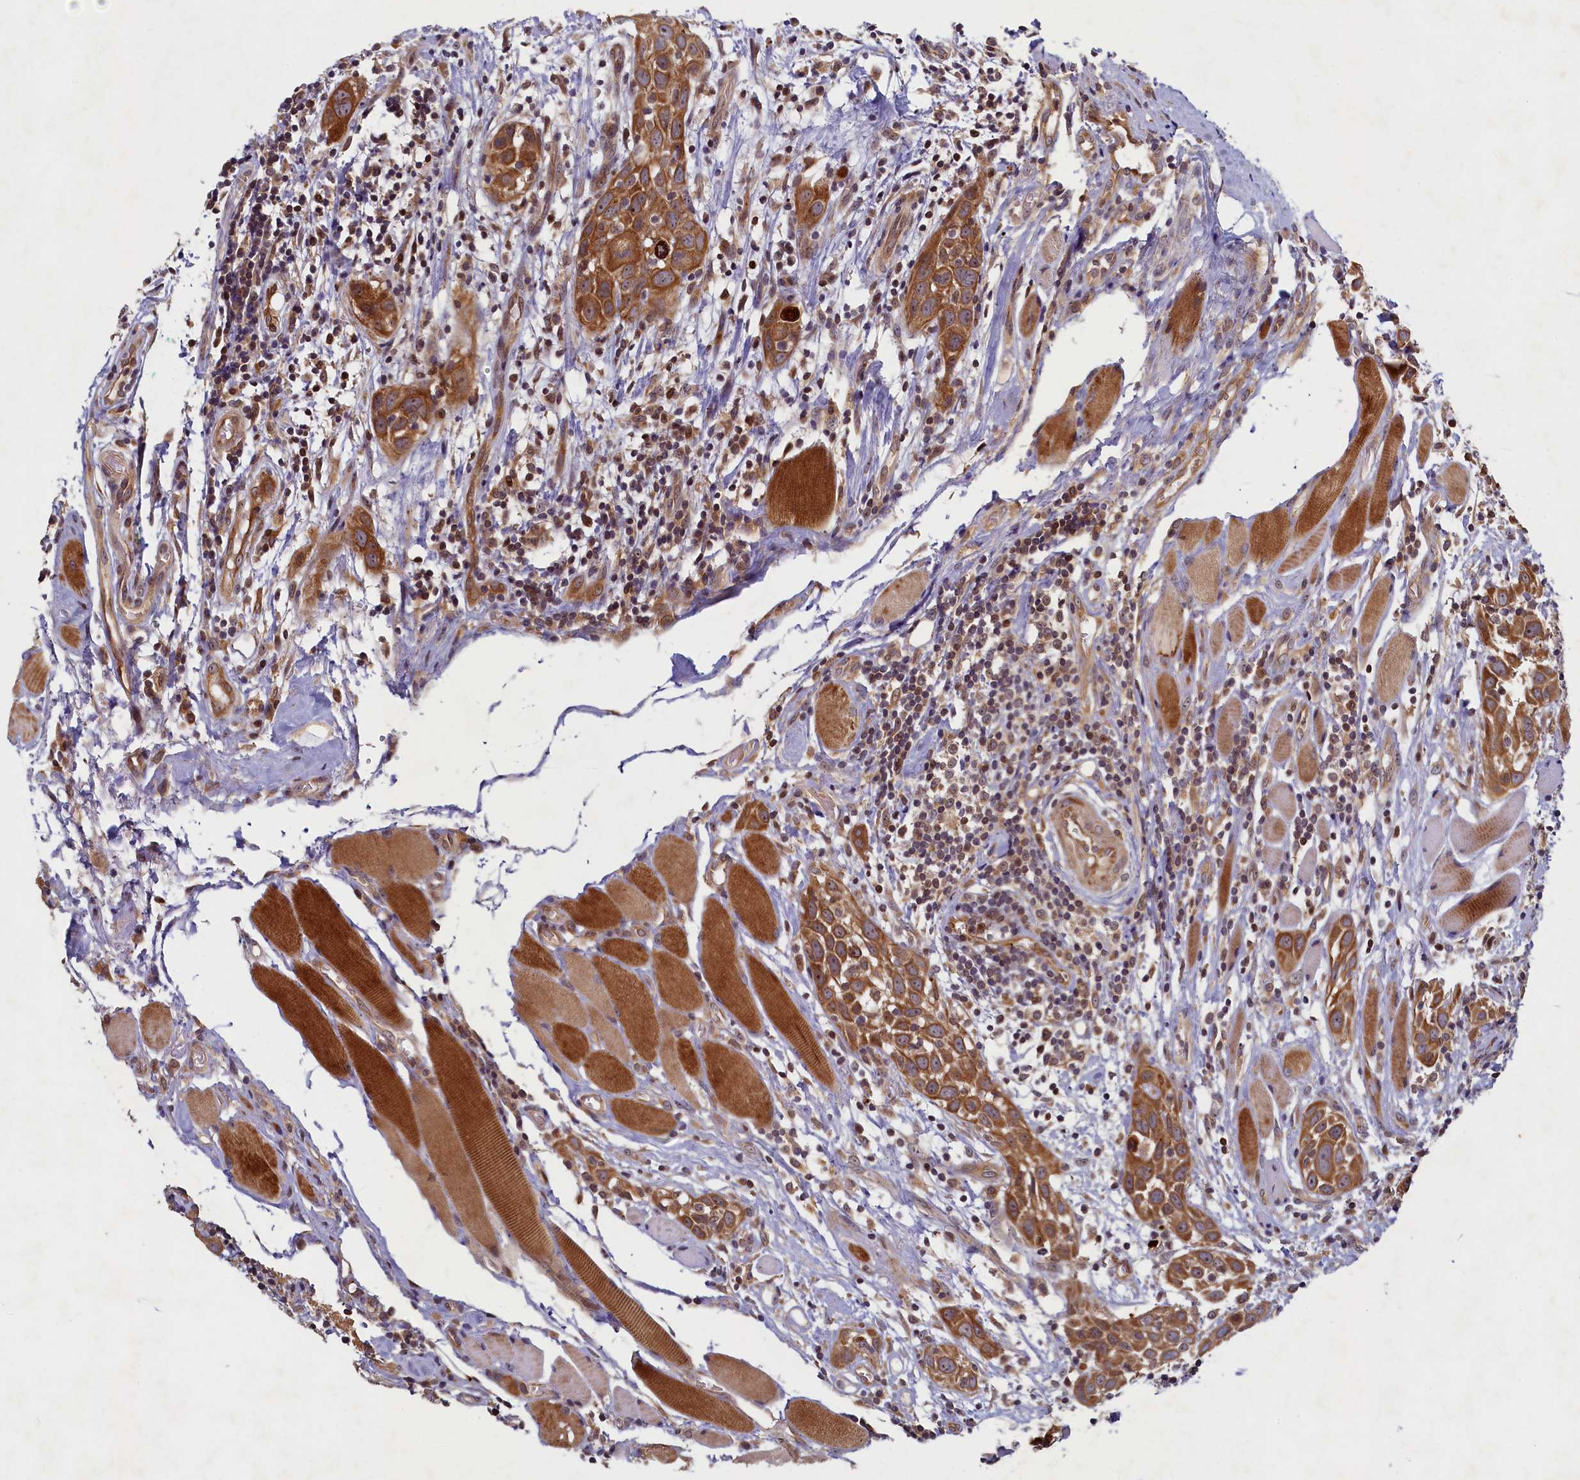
{"staining": {"intensity": "moderate", "quantity": ">75%", "location": "cytoplasmic/membranous"}, "tissue": "head and neck cancer", "cell_type": "Tumor cells", "image_type": "cancer", "snomed": [{"axis": "morphology", "description": "Squamous cell carcinoma, NOS"}, {"axis": "topography", "description": "Oral tissue"}, {"axis": "topography", "description": "Head-Neck"}], "caption": "Head and neck squamous cell carcinoma stained with a brown dye shows moderate cytoplasmic/membranous positive staining in approximately >75% of tumor cells.", "gene": "CEP20", "patient": {"sex": "female", "age": 50}}